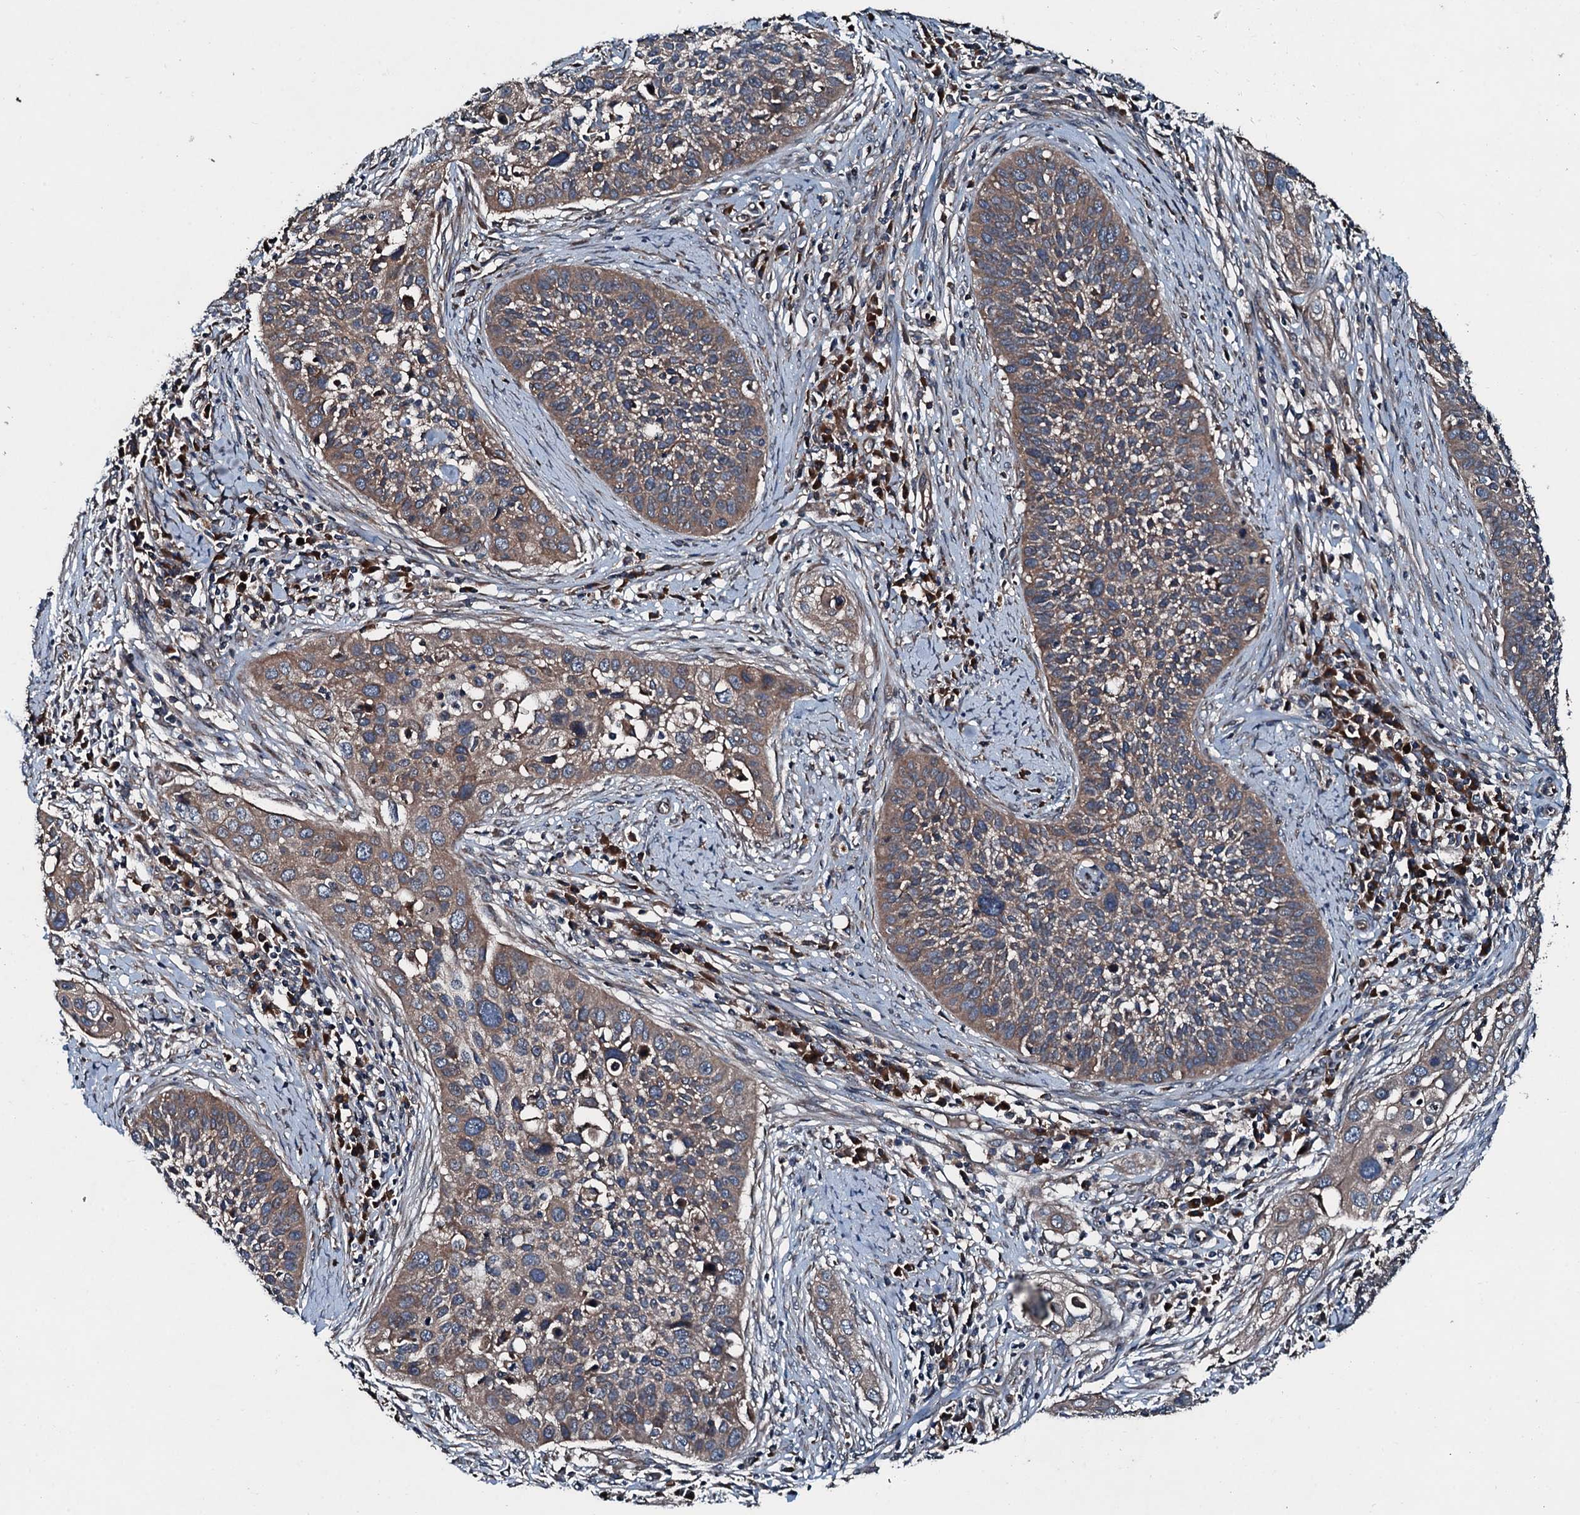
{"staining": {"intensity": "moderate", "quantity": ">75%", "location": "cytoplasmic/membranous"}, "tissue": "cervical cancer", "cell_type": "Tumor cells", "image_type": "cancer", "snomed": [{"axis": "morphology", "description": "Squamous cell carcinoma, NOS"}, {"axis": "topography", "description": "Cervix"}], "caption": "Moderate cytoplasmic/membranous protein staining is present in approximately >75% of tumor cells in squamous cell carcinoma (cervical). (brown staining indicates protein expression, while blue staining denotes nuclei).", "gene": "AARS1", "patient": {"sex": "female", "age": 34}}